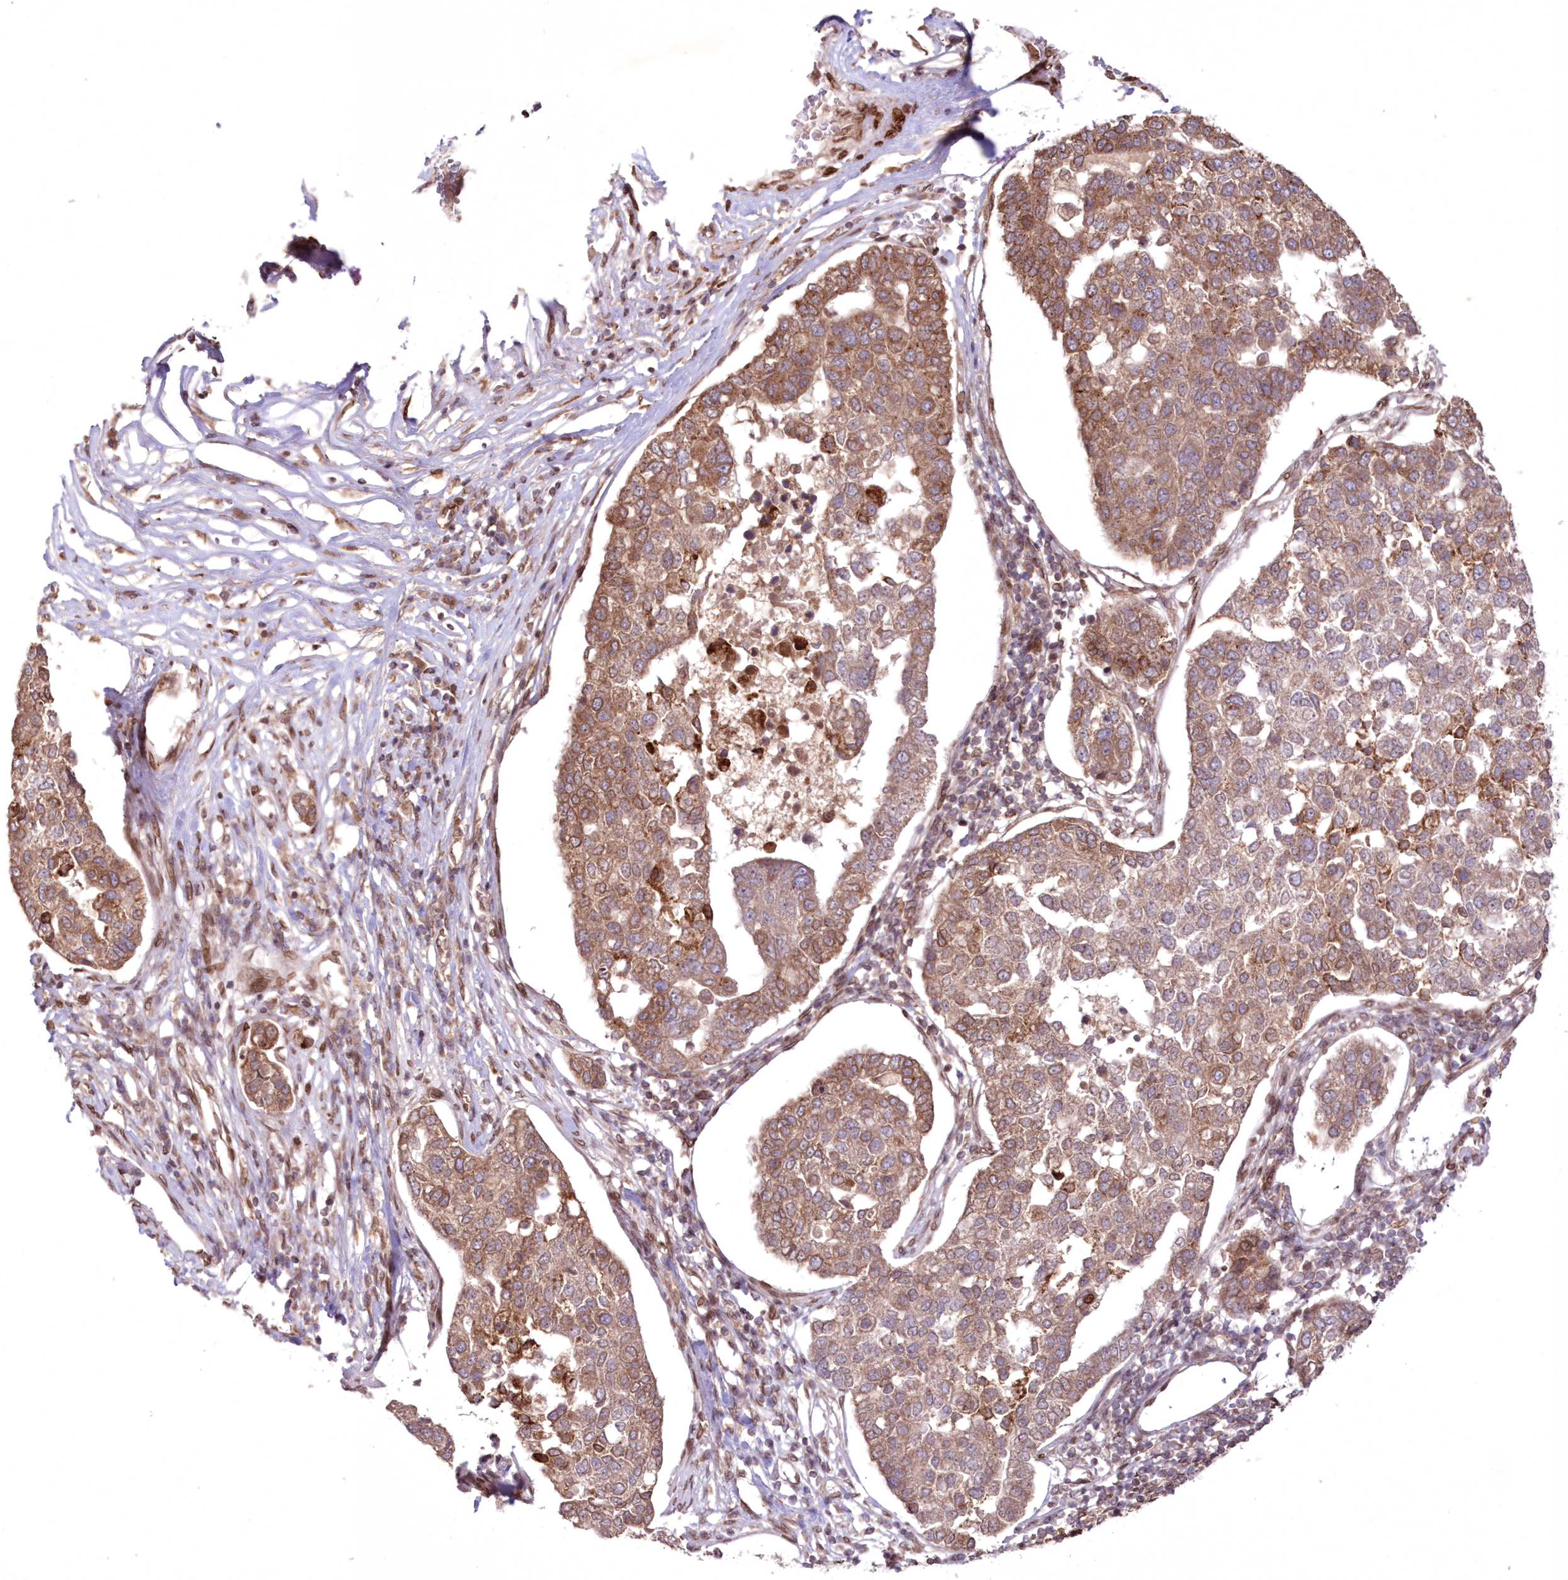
{"staining": {"intensity": "moderate", "quantity": ">75%", "location": "cytoplasmic/membranous"}, "tissue": "pancreatic cancer", "cell_type": "Tumor cells", "image_type": "cancer", "snomed": [{"axis": "morphology", "description": "Adenocarcinoma, NOS"}, {"axis": "topography", "description": "Pancreas"}], "caption": "The photomicrograph demonstrates a brown stain indicating the presence of a protein in the cytoplasmic/membranous of tumor cells in adenocarcinoma (pancreatic). The staining was performed using DAB (3,3'-diaminobenzidine) to visualize the protein expression in brown, while the nuclei were stained in blue with hematoxylin (Magnification: 20x).", "gene": "DNAJC27", "patient": {"sex": "female", "age": 61}}